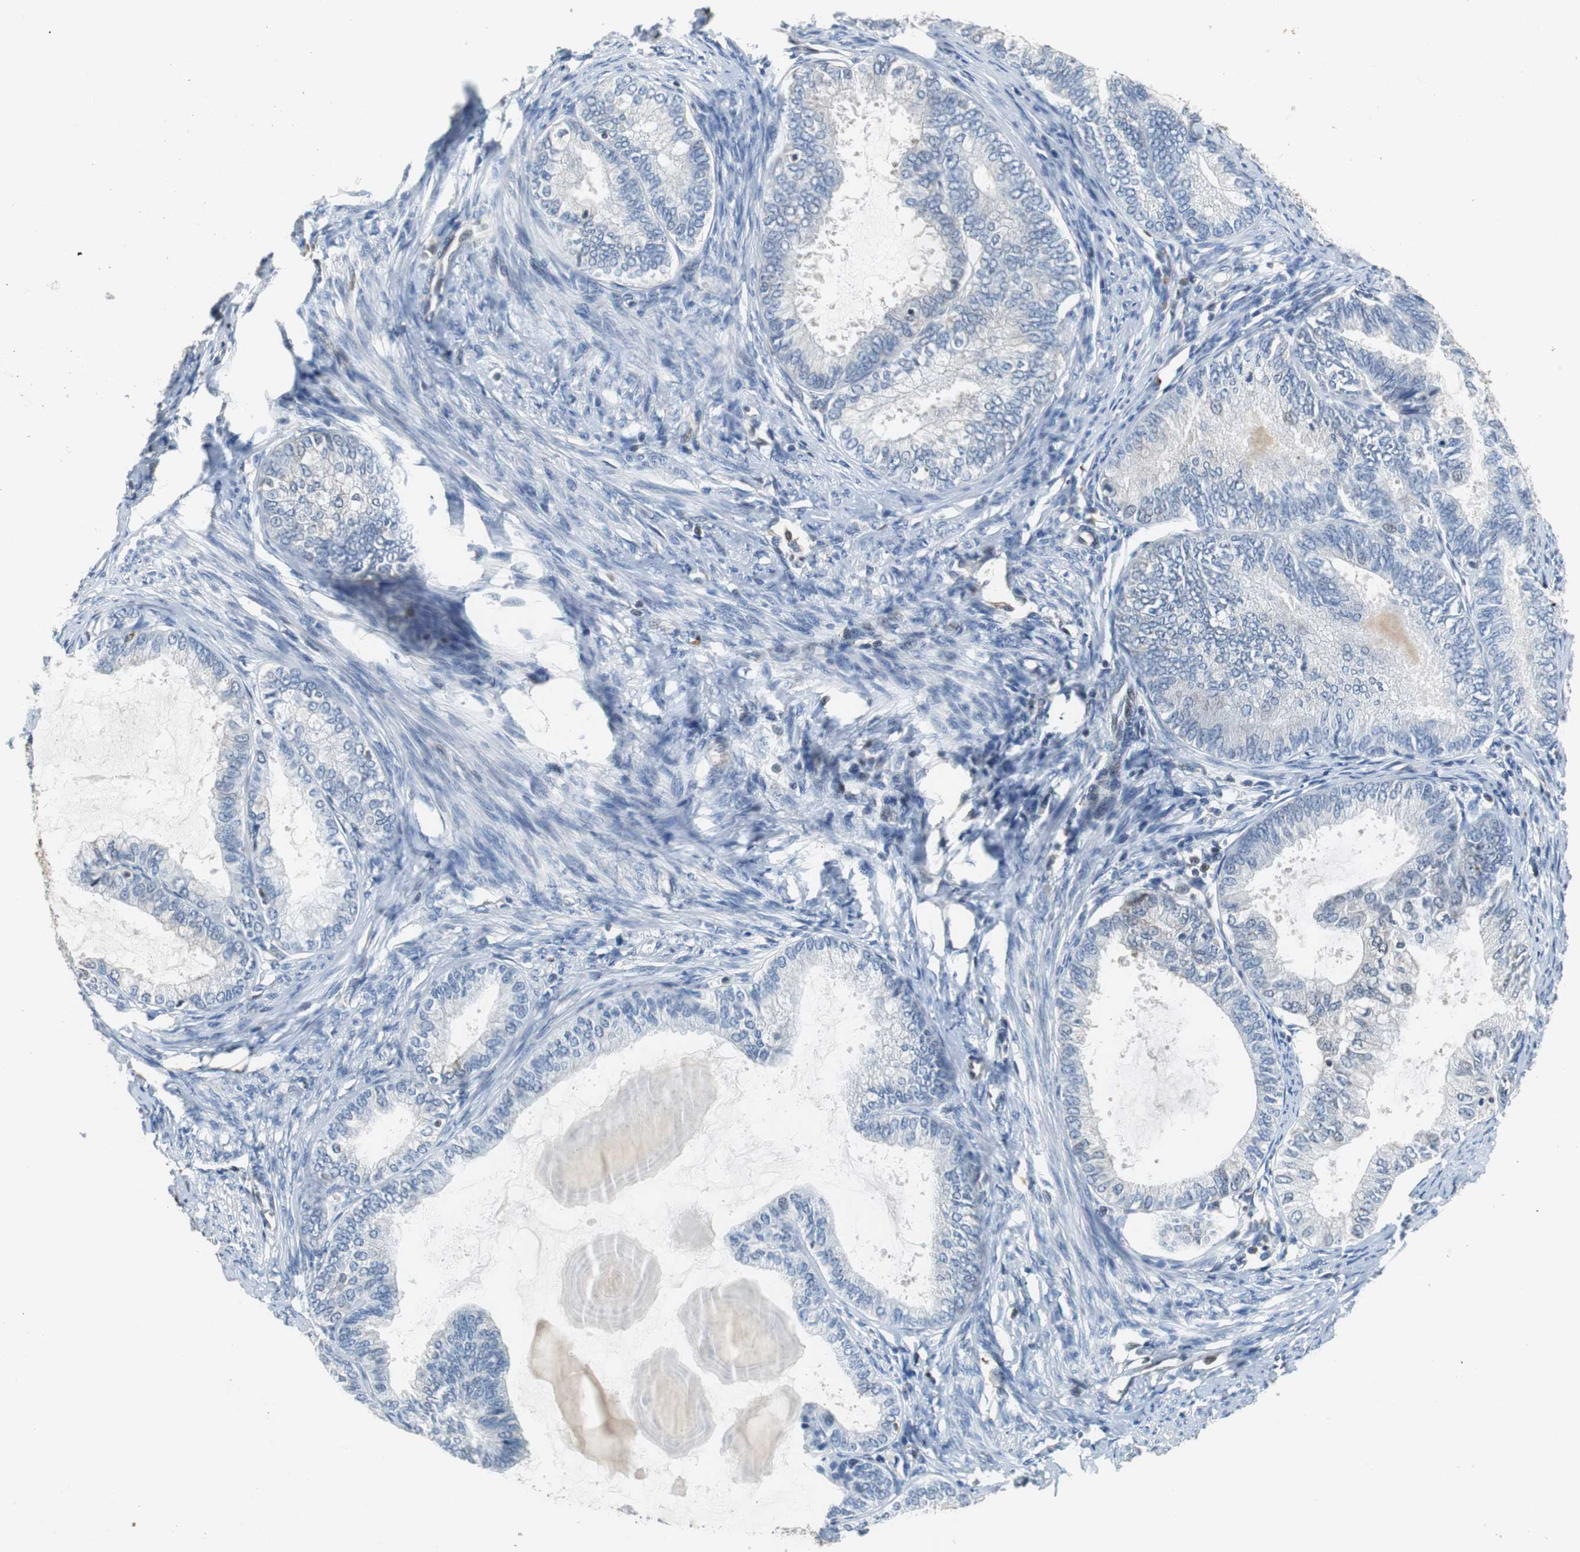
{"staining": {"intensity": "negative", "quantity": "none", "location": "none"}, "tissue": "endometrial cancer", "cell_type": "Tumor cells", "image_type": "cancer", "snomed": [{"axis": "morphology", "description": "Adenocarcinoma, NOS"}, {"axis": "topography", "description": "Endometrium"}], "caption": "Immunohistochemistry photomicrograph of neoplastic tissue: human endometrial cancer (adenocarcinoma) stained with DAB demonstrates no significant protein expression in tumor cells. The staining was performed using DAB (3,3'-diaminobenzidine) to visualize the protein expression in brown, while the nuclei were stained in blue with hematoxylin (Magnification: 20x).", "gene": "GSDMD", "patient": {"sex": "female", "age": 86}}